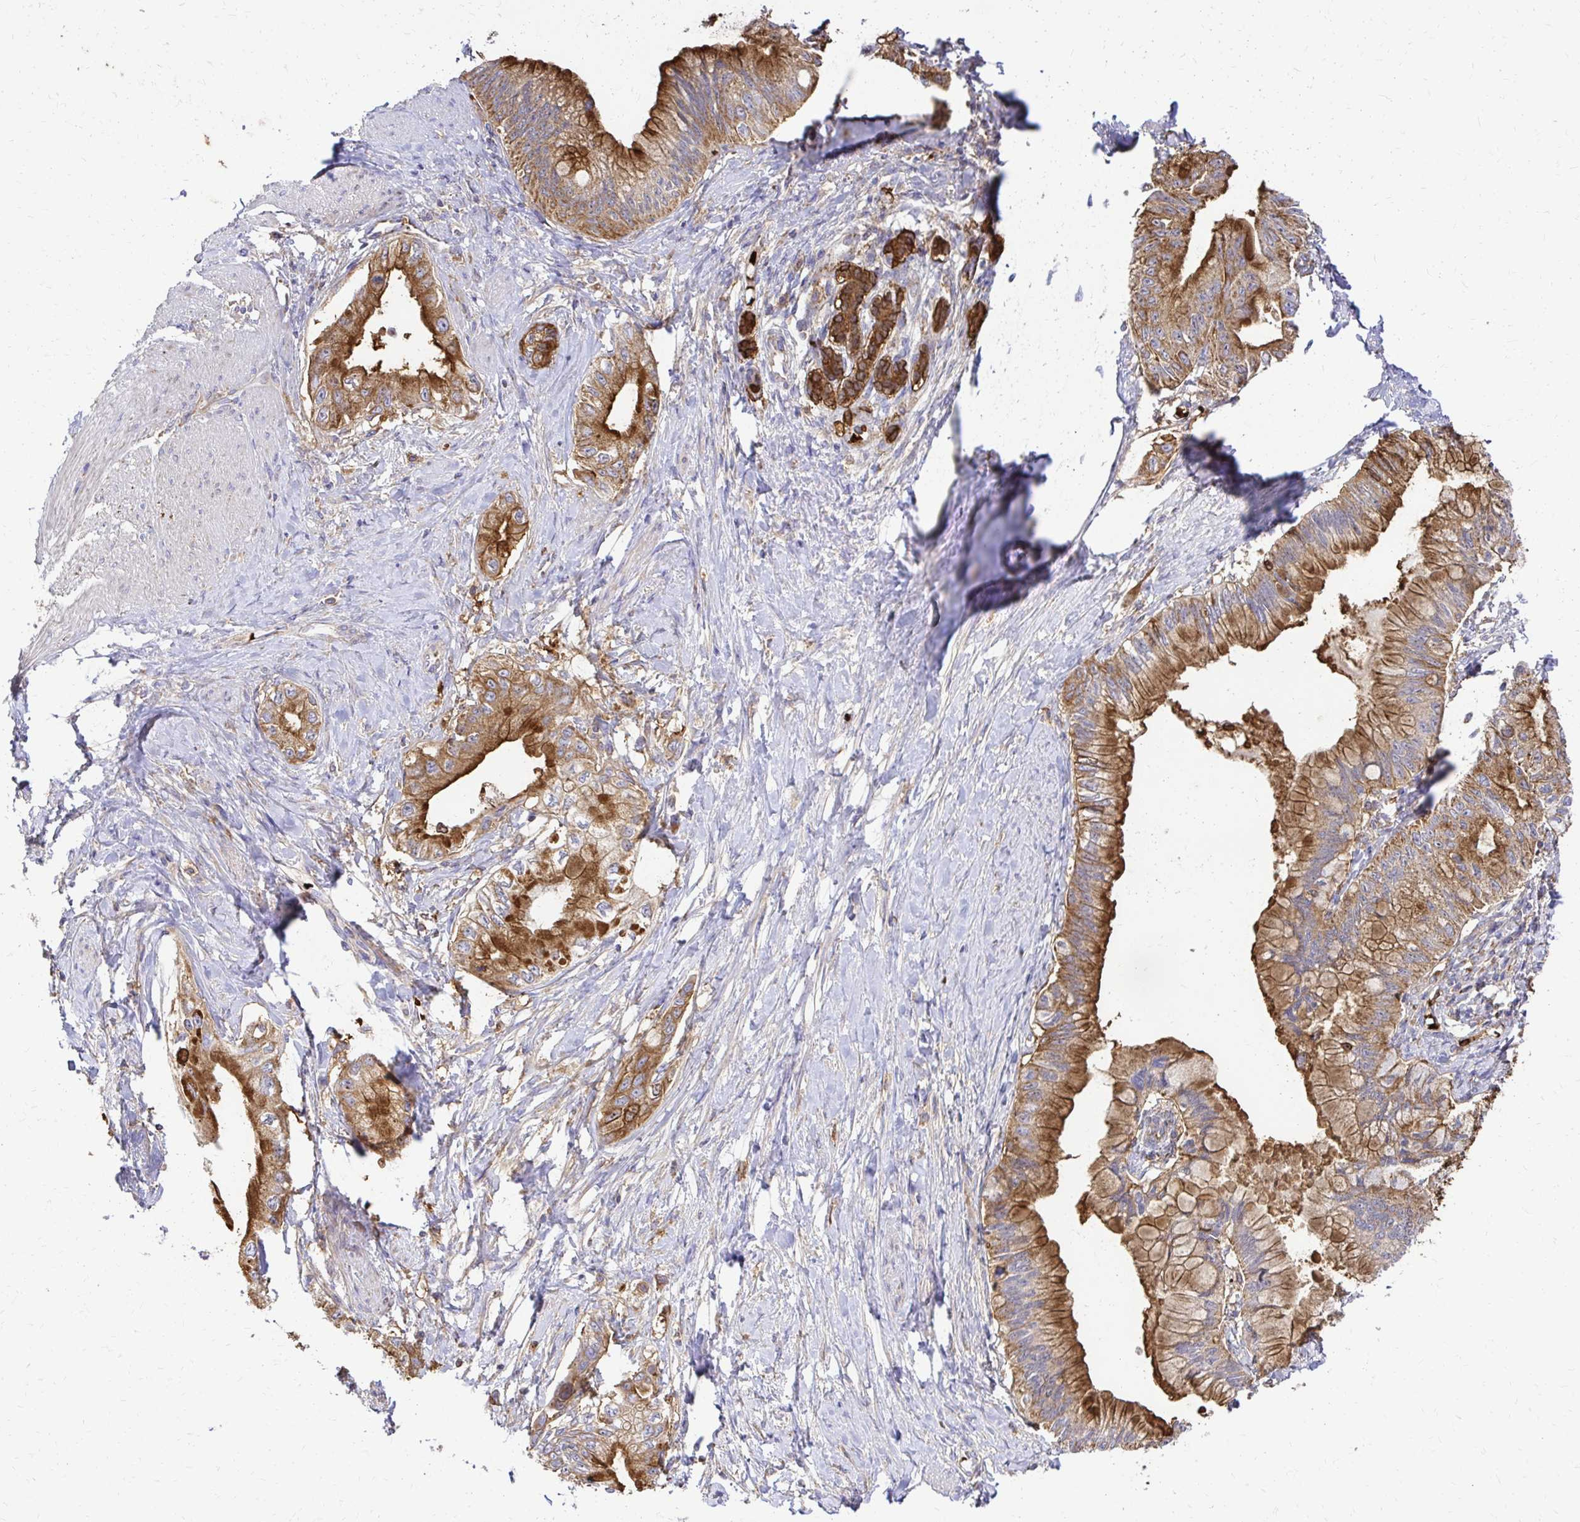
{"staining": {"intensity": "moderate", "quantity": ">75%", "location": "cytoplasmic/membranous"}, "tissue": "pancreatic cancer", "cell_type": "Tumor cells", "image_type": "cancer", "snomed": [{"axis": "morphology", "description": "Adenocarcinoma, NOS"}, {"axis": "topography", "description": "Pancreas"}], "caption": "Moderate cytoplasmic/membranous positivity for a protein is appreciated in approximately >75% of tumor cells of pancreatic adenocarcinoma using IHC.", "gene": "MRPL13", "patient": {"sex": "male", "age": 48}}